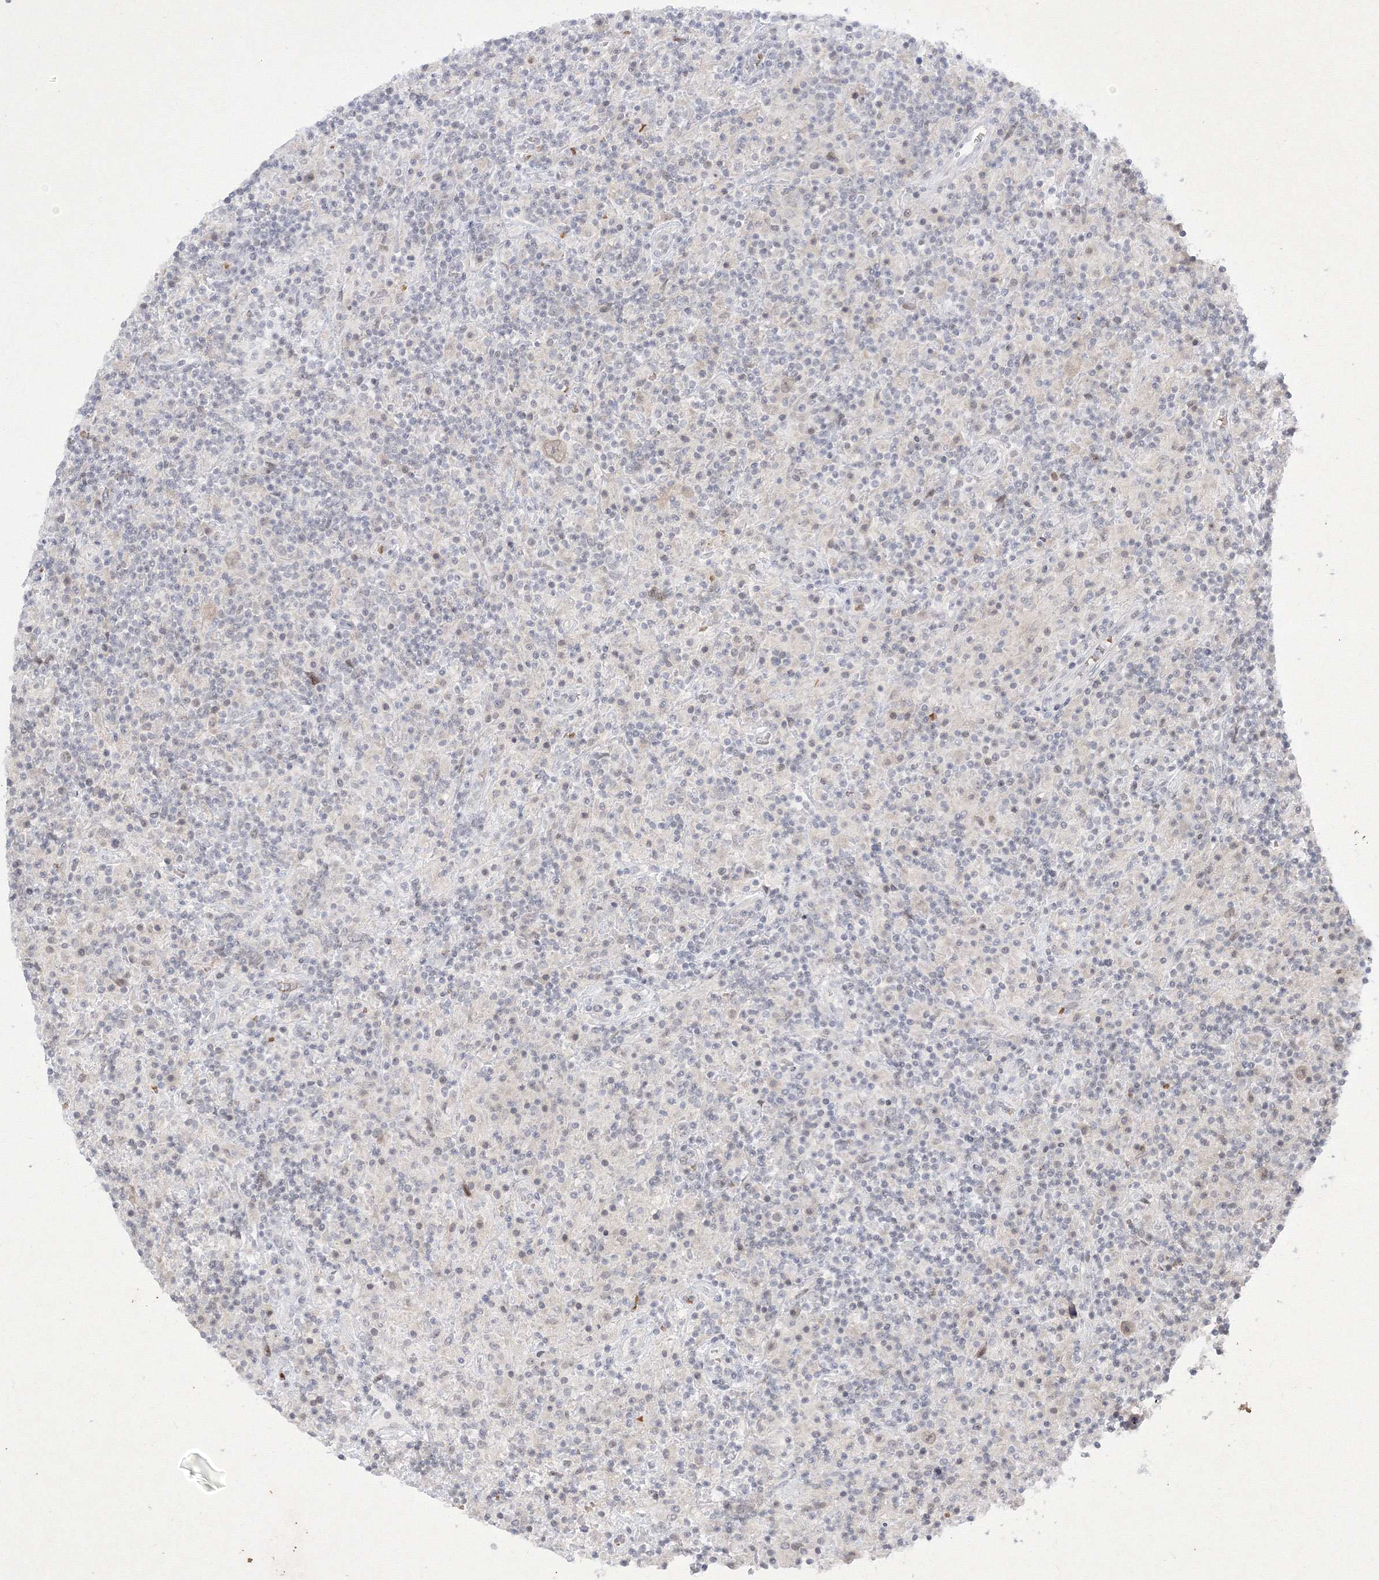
{"staining": {"intensity": "weak", "quantity": "<25%", "location": "nuclear"}, "tissue": "lymphoma", "cell_type": "Tumor cells", "image_type": "cancer", "snomed": [{"axis": "morphology", "description": "Hodgkin's disease, NOS"}, {"axis": "topography", "description": "Lymph node"}], "caption": "Immunohistochemical staining of lymphoma shows no significant positivity in tumor cells. (DAB immunohistochemistry with hematoxylin counter stain).", "gene": "NXPE3", "patient": {"sex": "male", "age": 70}}